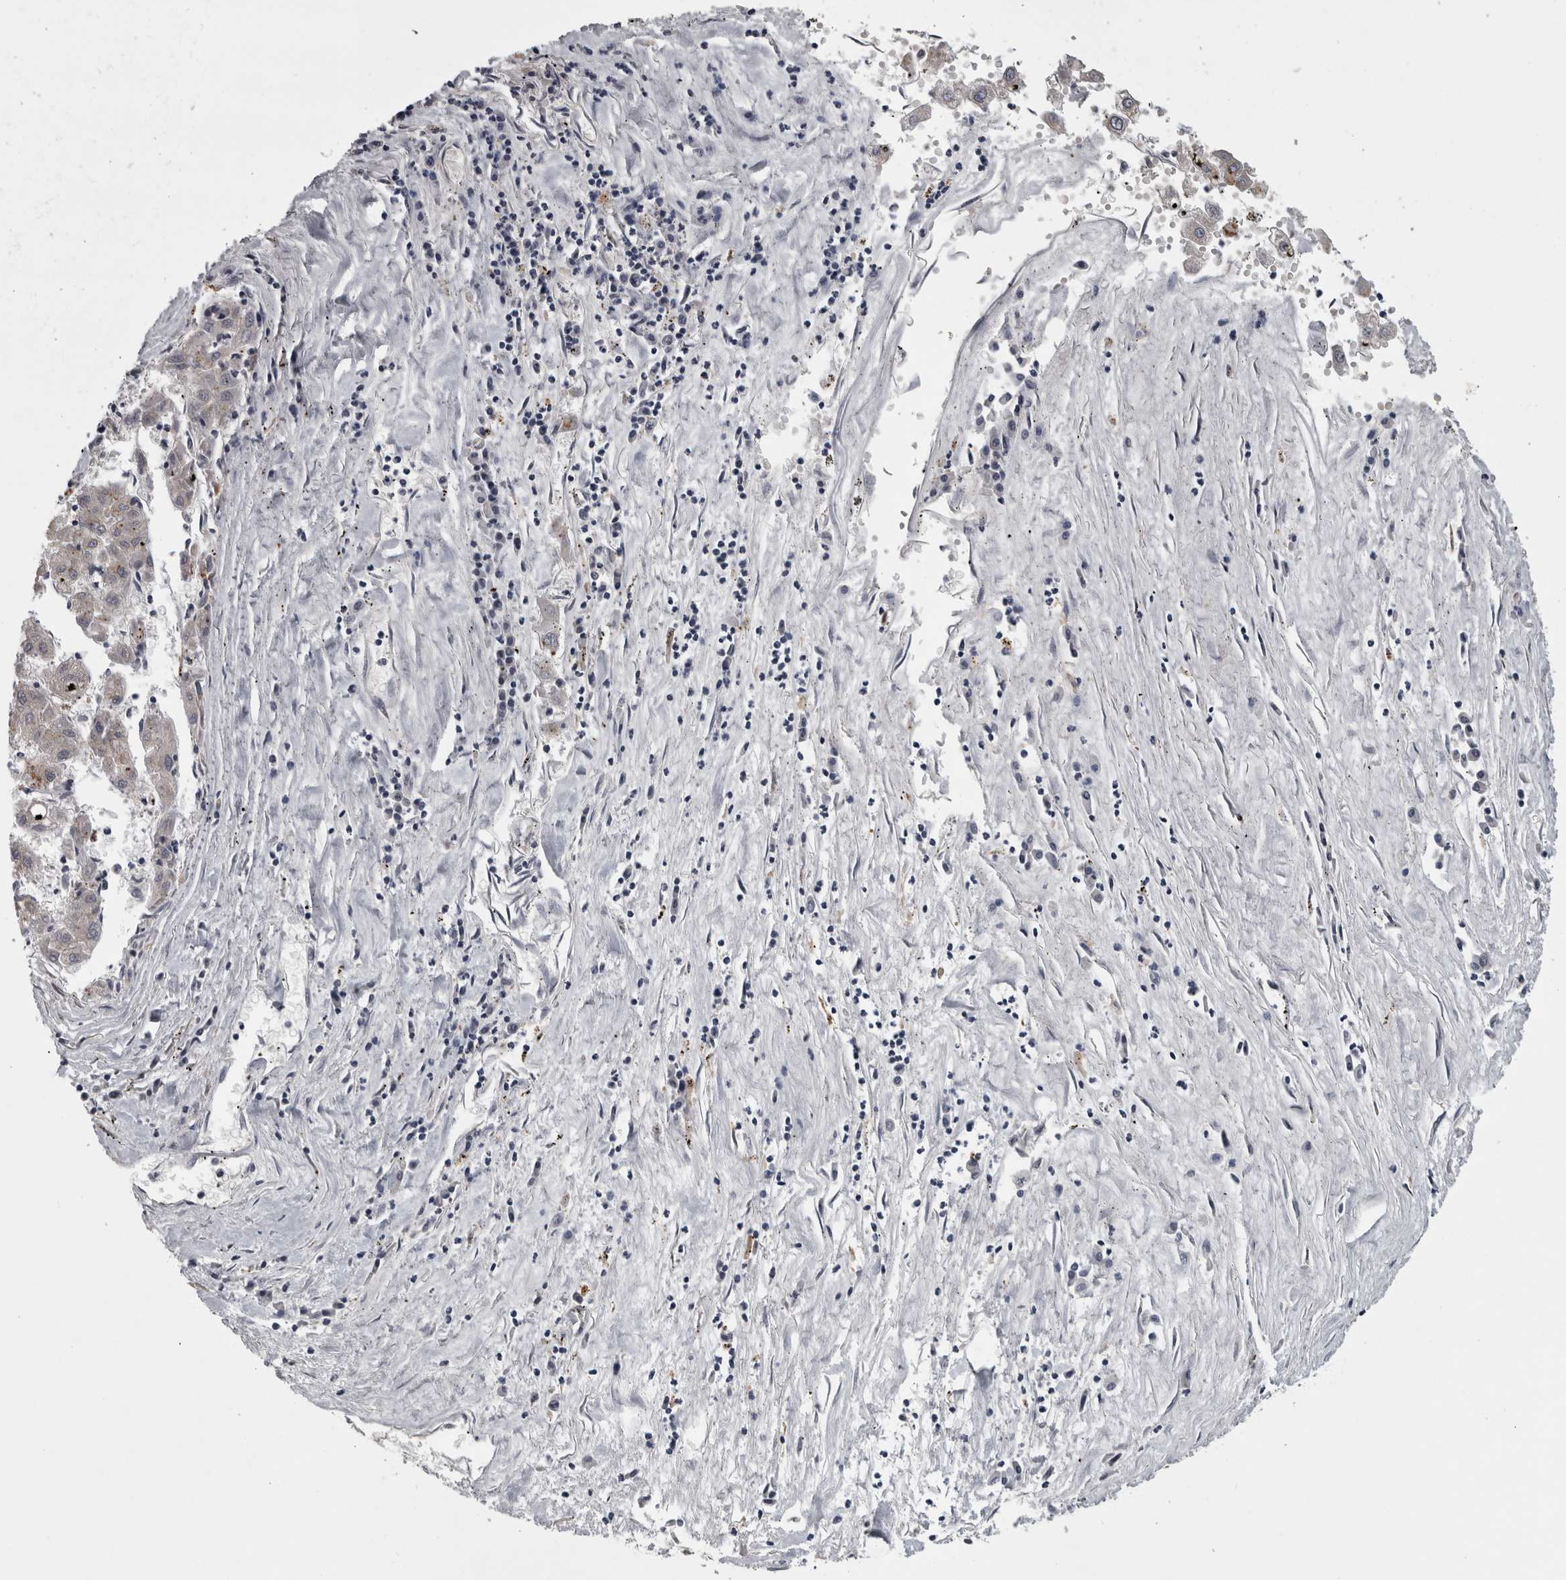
{"staining": {"intensity": "negative", "quantity": "none", "location": "none"}, "tissue": "liver cancer", "cell_type": "Tumor cells", "image_type": "cancer", "snomed": [{"axis": "morphology", "description": "Carcinoma, Hepatocellular, NOS"}, {"axis": "topography", "description": "Liver"}], "caption": "This micrograph is of liver cancer stained with immunohistochemistry to label a protein in brown with the nuclei are counter-stained blue. There is no expression in tumor cells.", "gene": "PRKCI", "patient": {"sex": "male", "age": 72}}